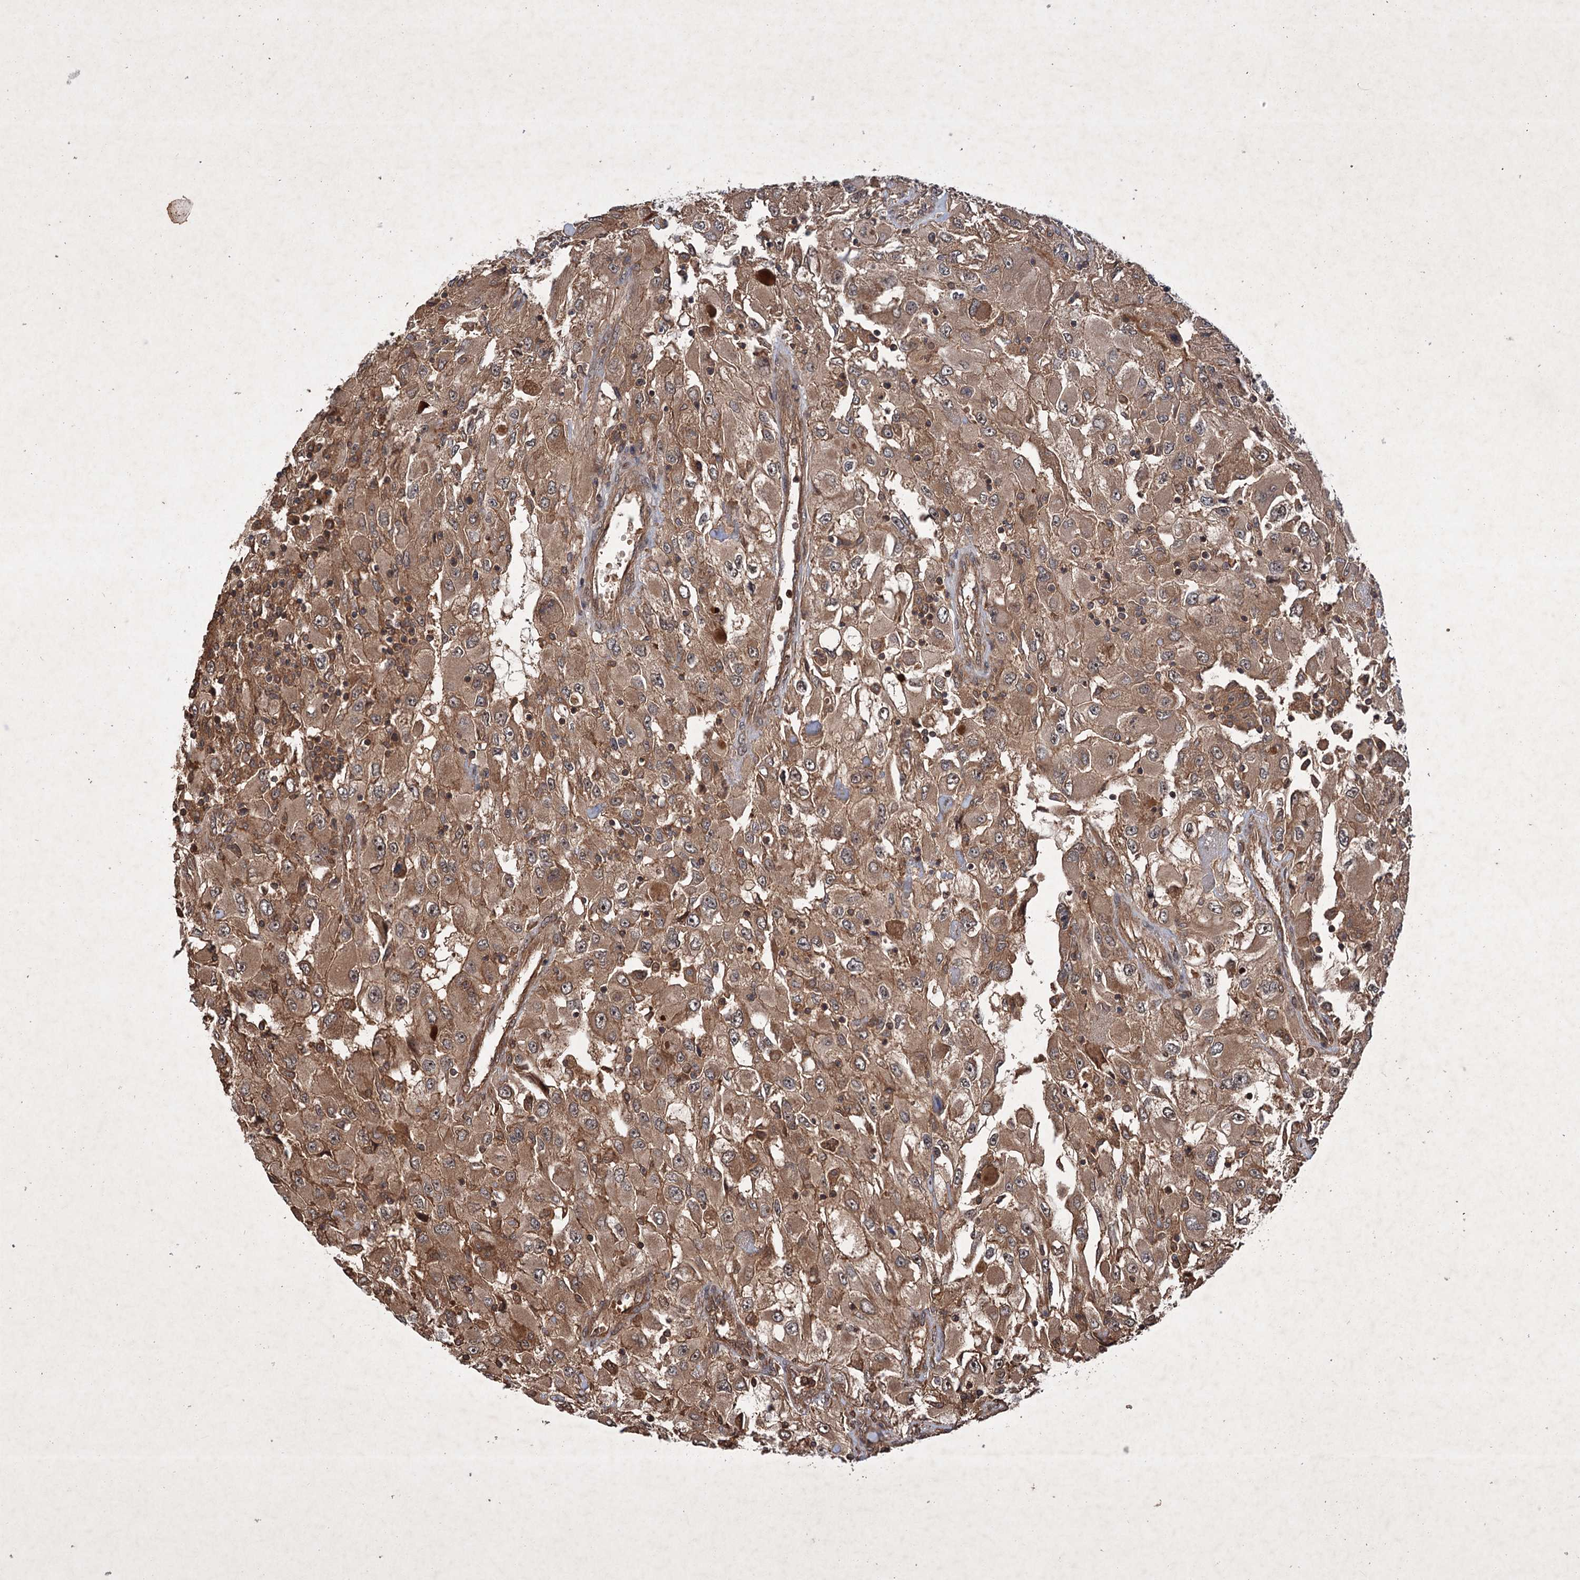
{"staining": {"intensity": "moderate", "quantity": ">75%", "location": "cytoplasmic/membranous,nuclear"}, "tissue": "renal cancer", "cell_type": "Tumor cells", "image_type": "cancer", "snomed": [{"axis": "morphology", "description": "Adenocarcinoma, NOS"}, {"axis": "topography", "description": "Kidney"}], "caption": "A photomicrograph of human renal cancer (adenocarcinoma) stained for a protein demonstrates moderate cytoplasmic/membranous and nuclear brown staining in tumor cells.", "gene": "ADK", "patient": {"sex": "female", "age": 52}}